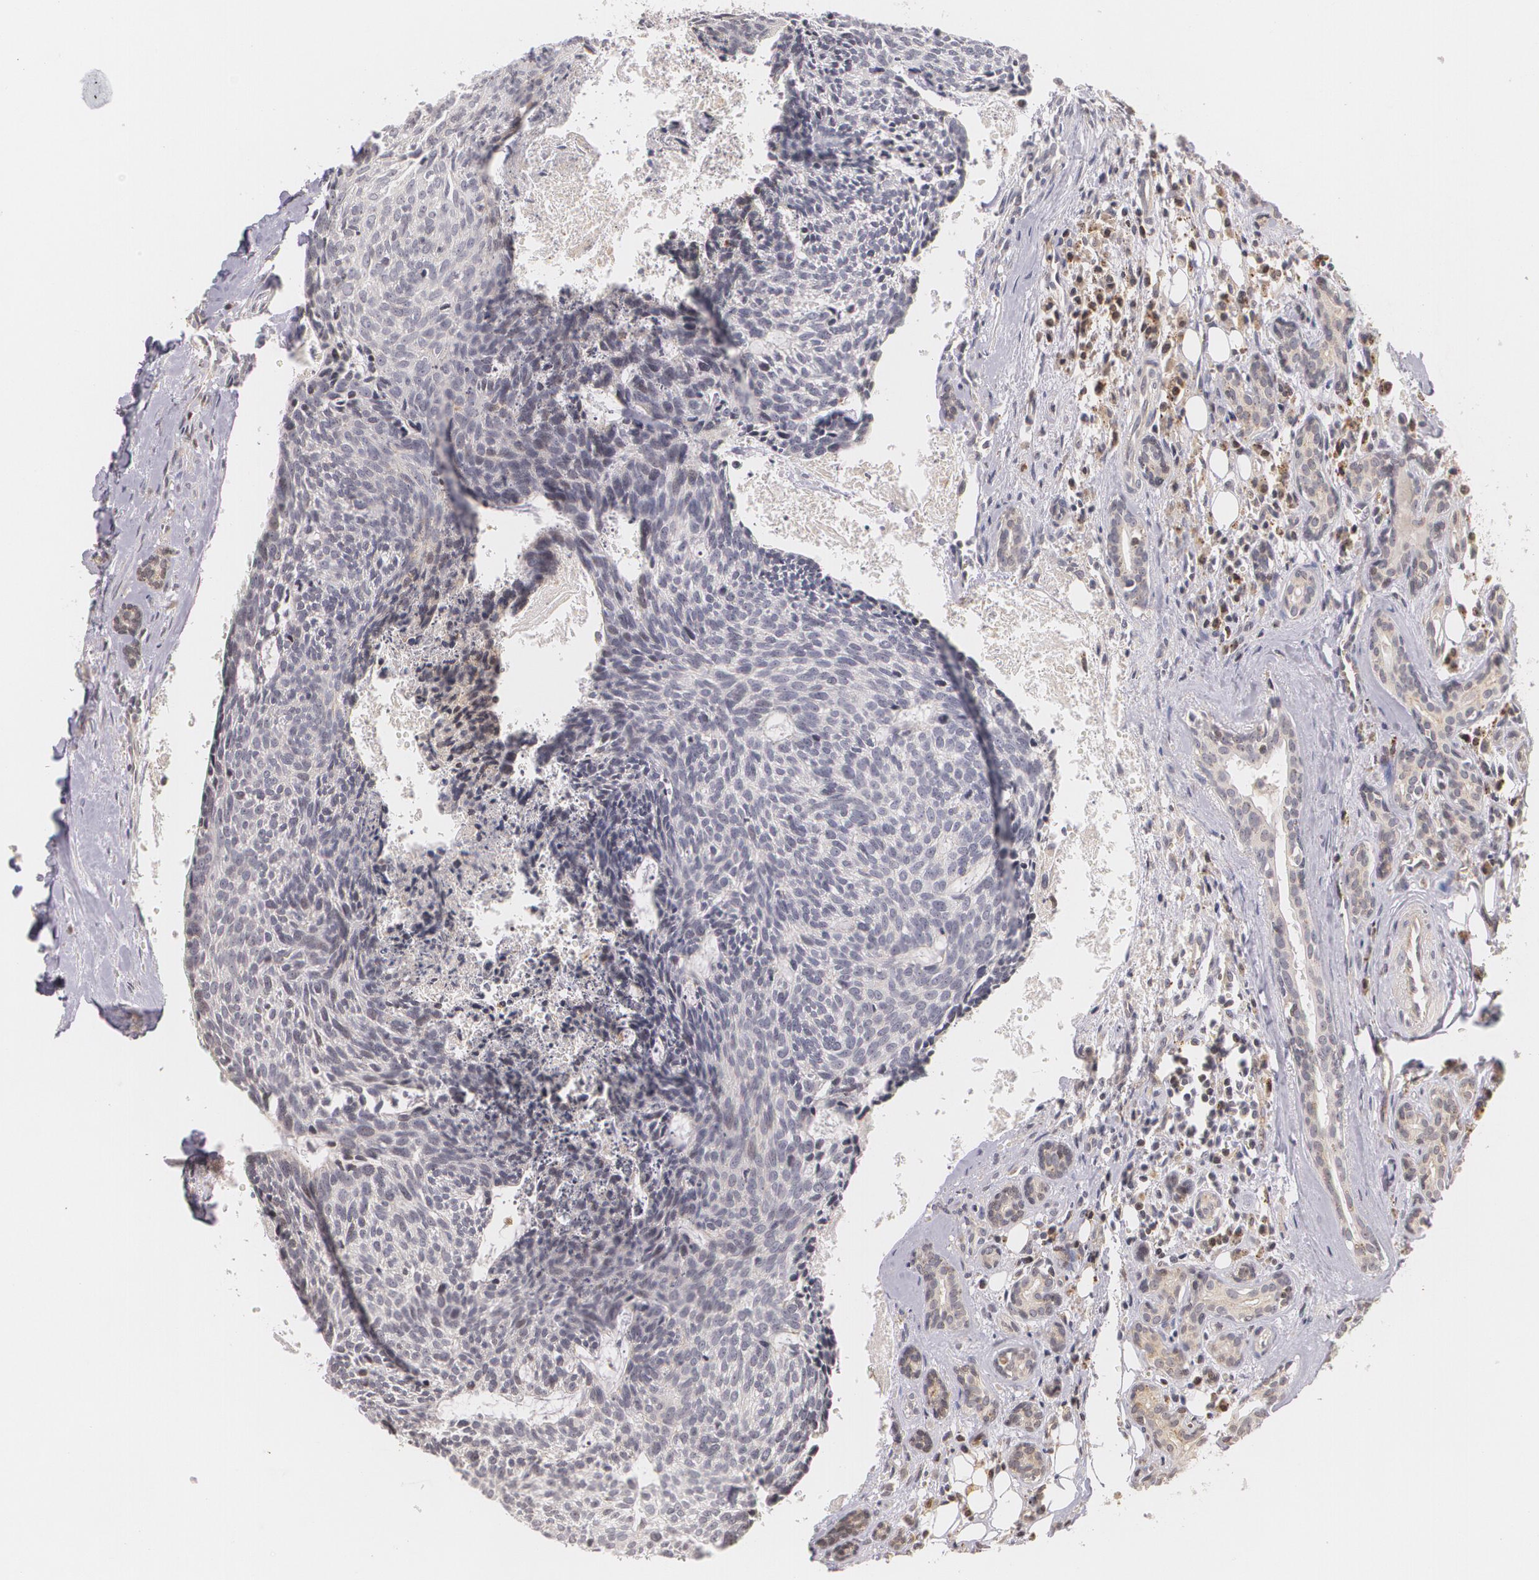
{"staining": {"intensity": "negative", "quantity": "none", "location": "none"}, "tissue": "head and neck cancer", "cell_type": "Tumor cells", "image_type": "cancer", "snomed": [{"axis": "morphology", "description": "Squamous cell carcinoma, NOS"}, {"axis": "topography", "description": "Salivary gland"}, {"axis": "topography", "description": "Head-Neck"}], "caption": "IHC histopathology image of neoplastic tissue: head and neck cancer stained with DAB displays no significant protein positivity in tumor cells.", "gene": "VAV3", "patient": {"sex": "male", "age": 70}}